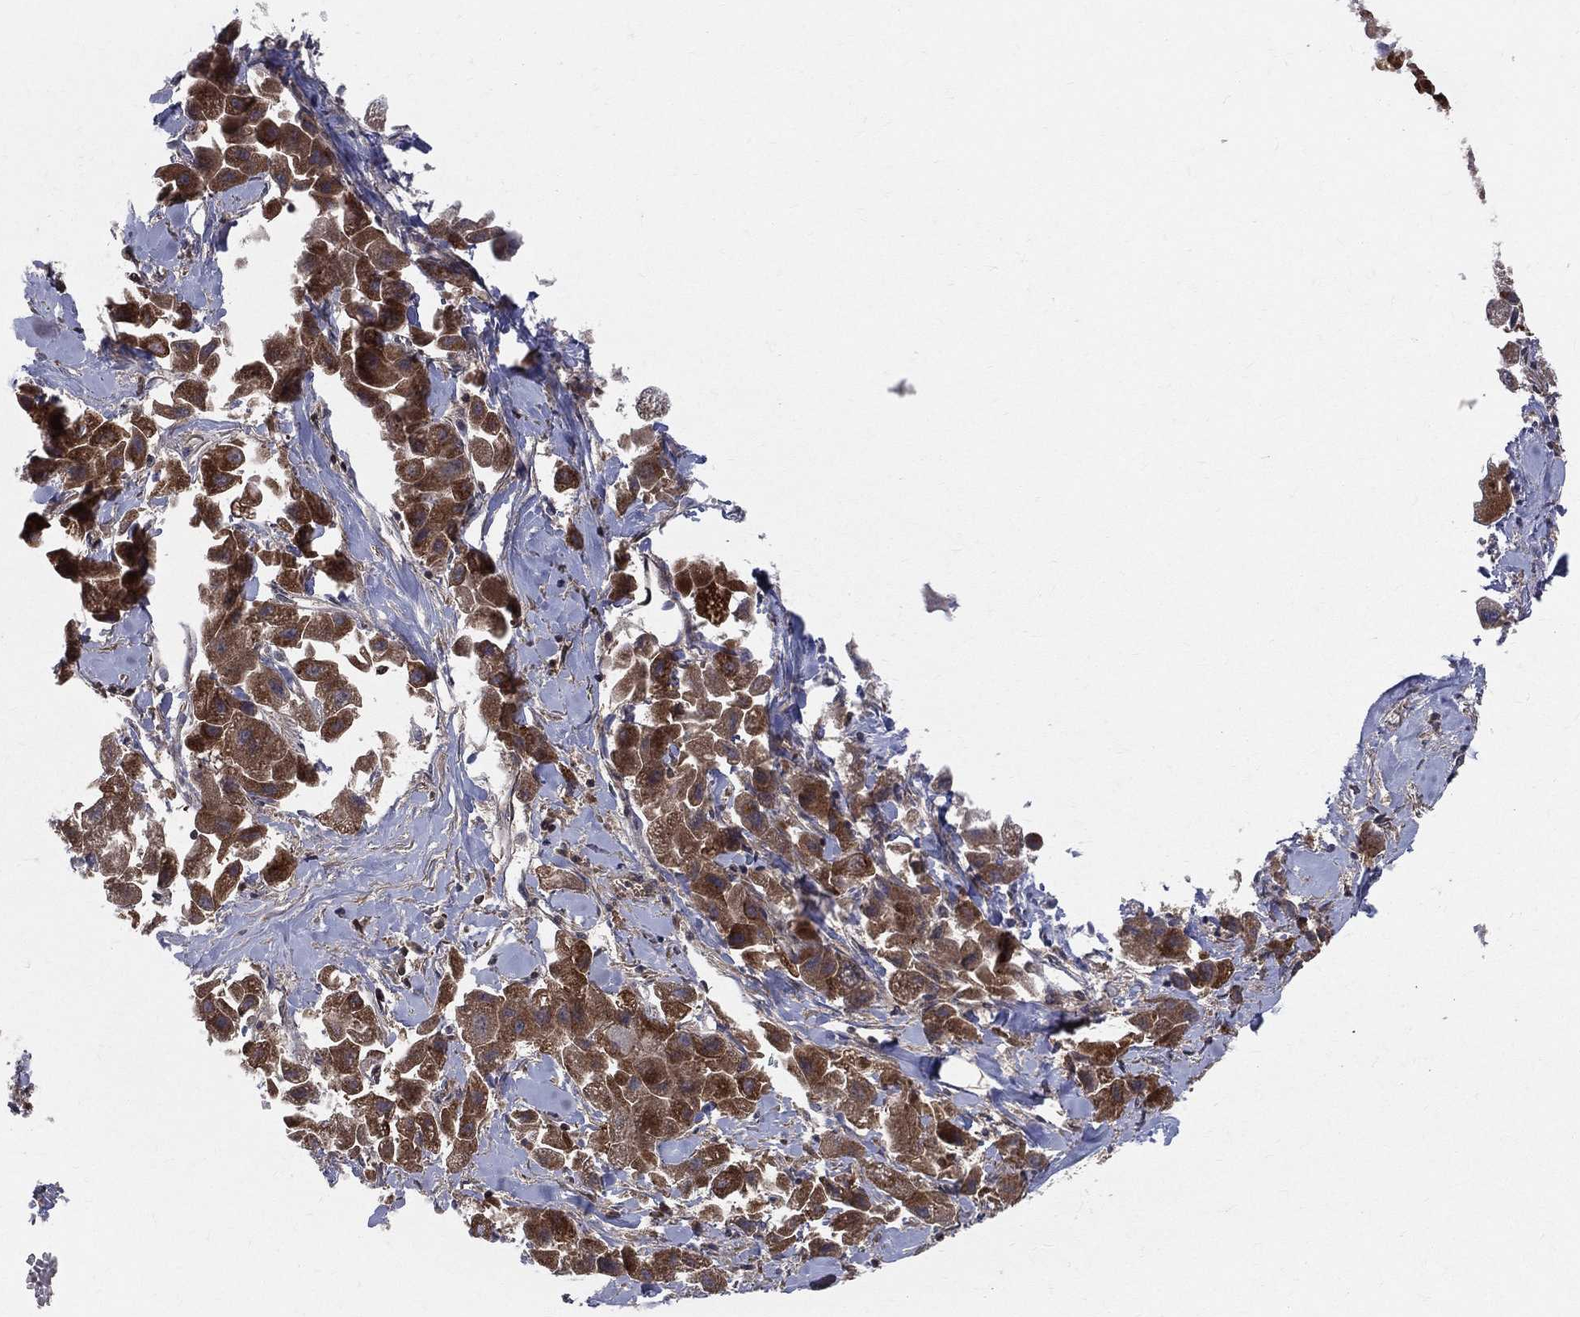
{"staining": {"intensity": "strong", "quantity": ">75%", "location": "cytoplasmic/membranous"}, "tissue": "liver cancer", "cell_type": "Tumor cells", "image_type": "cancer", "snomed": [{"axis": "morphology", "description": "Carcinoma, Hepatocellular, NOS"}, {"axis": "topography", "description": "Liver"}], "caption": "DAB (3,3'-diaminobenzidine) immunohistochemical staining of liver hepatocellular carcinoma demonstrates strong cytoplasmic/membranous protein staining in approximately >75% of tumor cells.", "gene": "MIX23", "patient": {"sex": "male", "age": 24}}